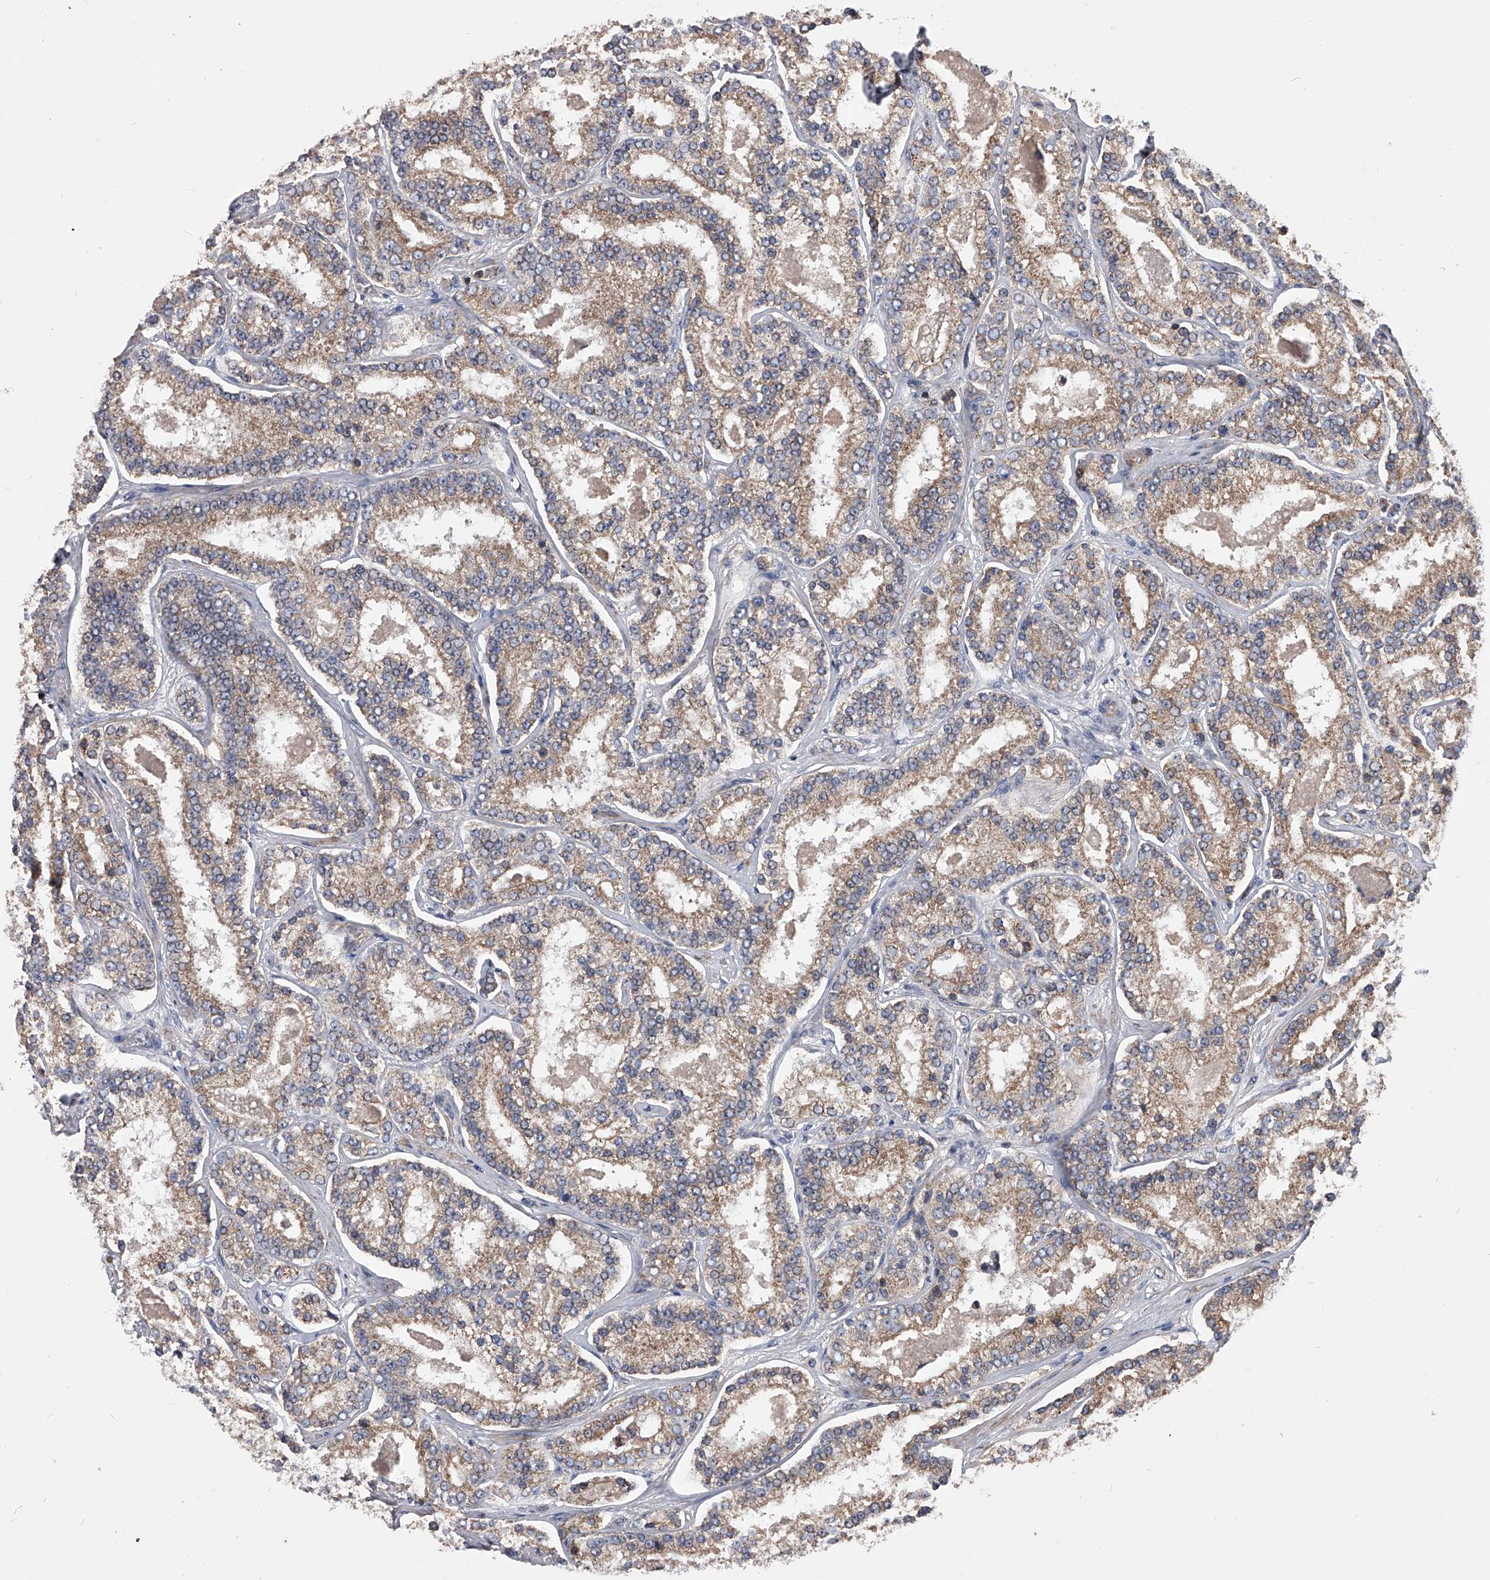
{"staining": {"intensity": "moderate", "quantity": ">75%", "location": "cytoplasmic/membranous"}, "tissue": "prostate cancer", "cell_type": "Tumor cells", "image_type": "cancer", "snomed": [{"axis": "morphology", "description": "Normal tissue, NOS"}, {"axis": "morphology", "description": "Adenocarcinoma, High grade"}, {"axis": "topography", "description": "Prostate"}], "caption": "A micrograph of human prostate adenocarcinoma (high-grade) stained for a protein demonstrates moderate cytoplasmic/membranous brown staining in tumor cells.", "gene": "CUL7", "patient": {"sex": "male", "age": 83}}